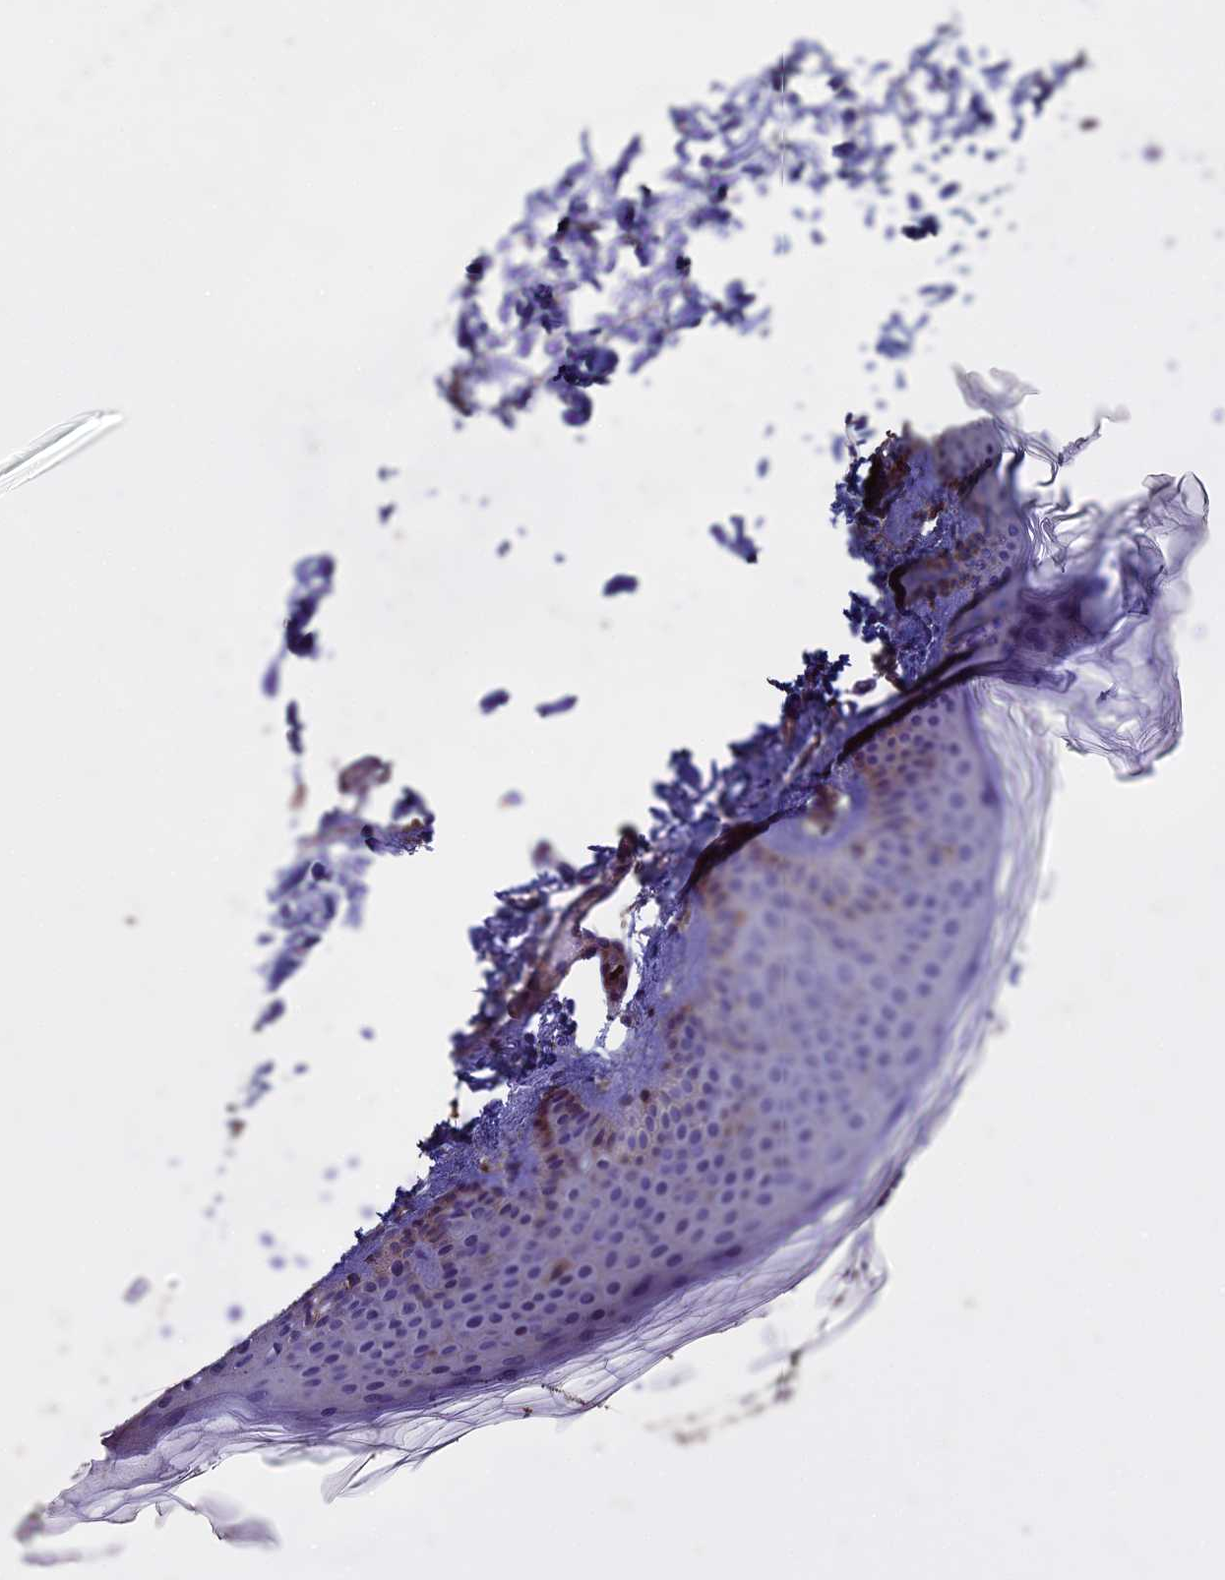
{"staining": {"intensity": "negative", "quantity": "none", "location": "none"}, "tissue": "skin", "cell_type": "Fibroblasts", "image_type": "normal", "snomed": [{"axis": "morphology", "description": "Normal tissue, NOS"}, {"axis": "topography", "description": "Skin"}], "caption": "Skin was stained to show a protein in brown. There is no significant staining in fibroblasts. The staining was performed using DAB to visualize the protein expression in brown, while the nuclei were stained in blue with hematoxylin (Magnification: 20x).", "gene": "USB1", "patient": {"sex": "male", "age": 36}}